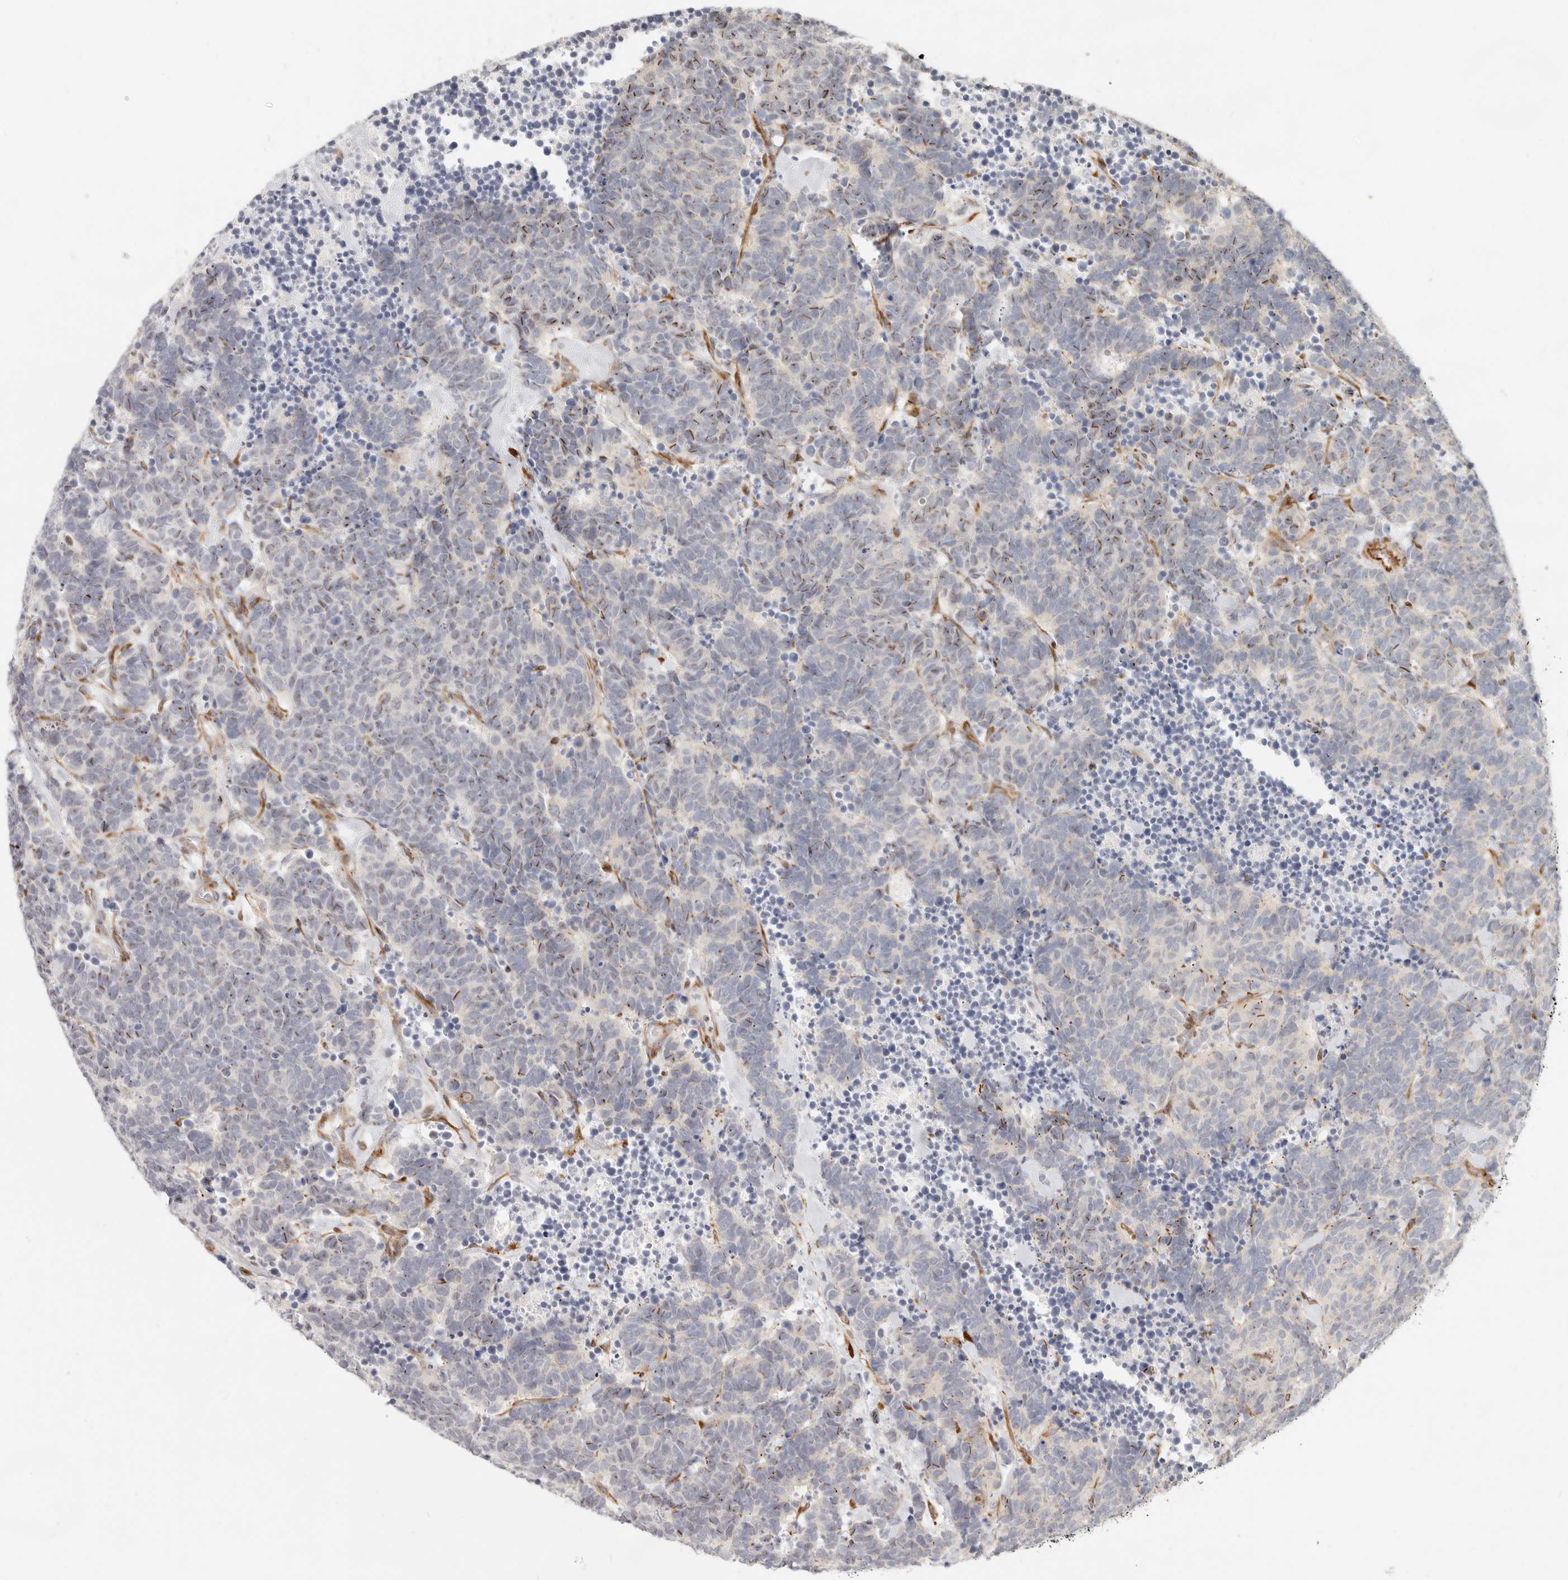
{"staining": {"intensity": "moderate", "quantity": "25%-75%", "location": "nuclear"}, "tissue": "carcinoid", "cell_type": "Tumor cells", "image_type": "cancer", "snomed": [{"axis": "morphology", "description": "Carcinoma, NOS"}, {"axis": "morphology", "description": "Carcinoid, malignant, NOS"}, {"axis": "topography", "description": "Urinary bladder"}], "caption": "Immunohistochemical staining of carcinoid (malignant) reveals moderate nuclear protein positivity in approximately 25%-75% of tumor cells. (DAB (3,3'-diaminobenzidine) = brown stain, brightfield microscopy at high magnification).", "gene": "SASS6", "patient": {"sex": "male", "age": 57}}